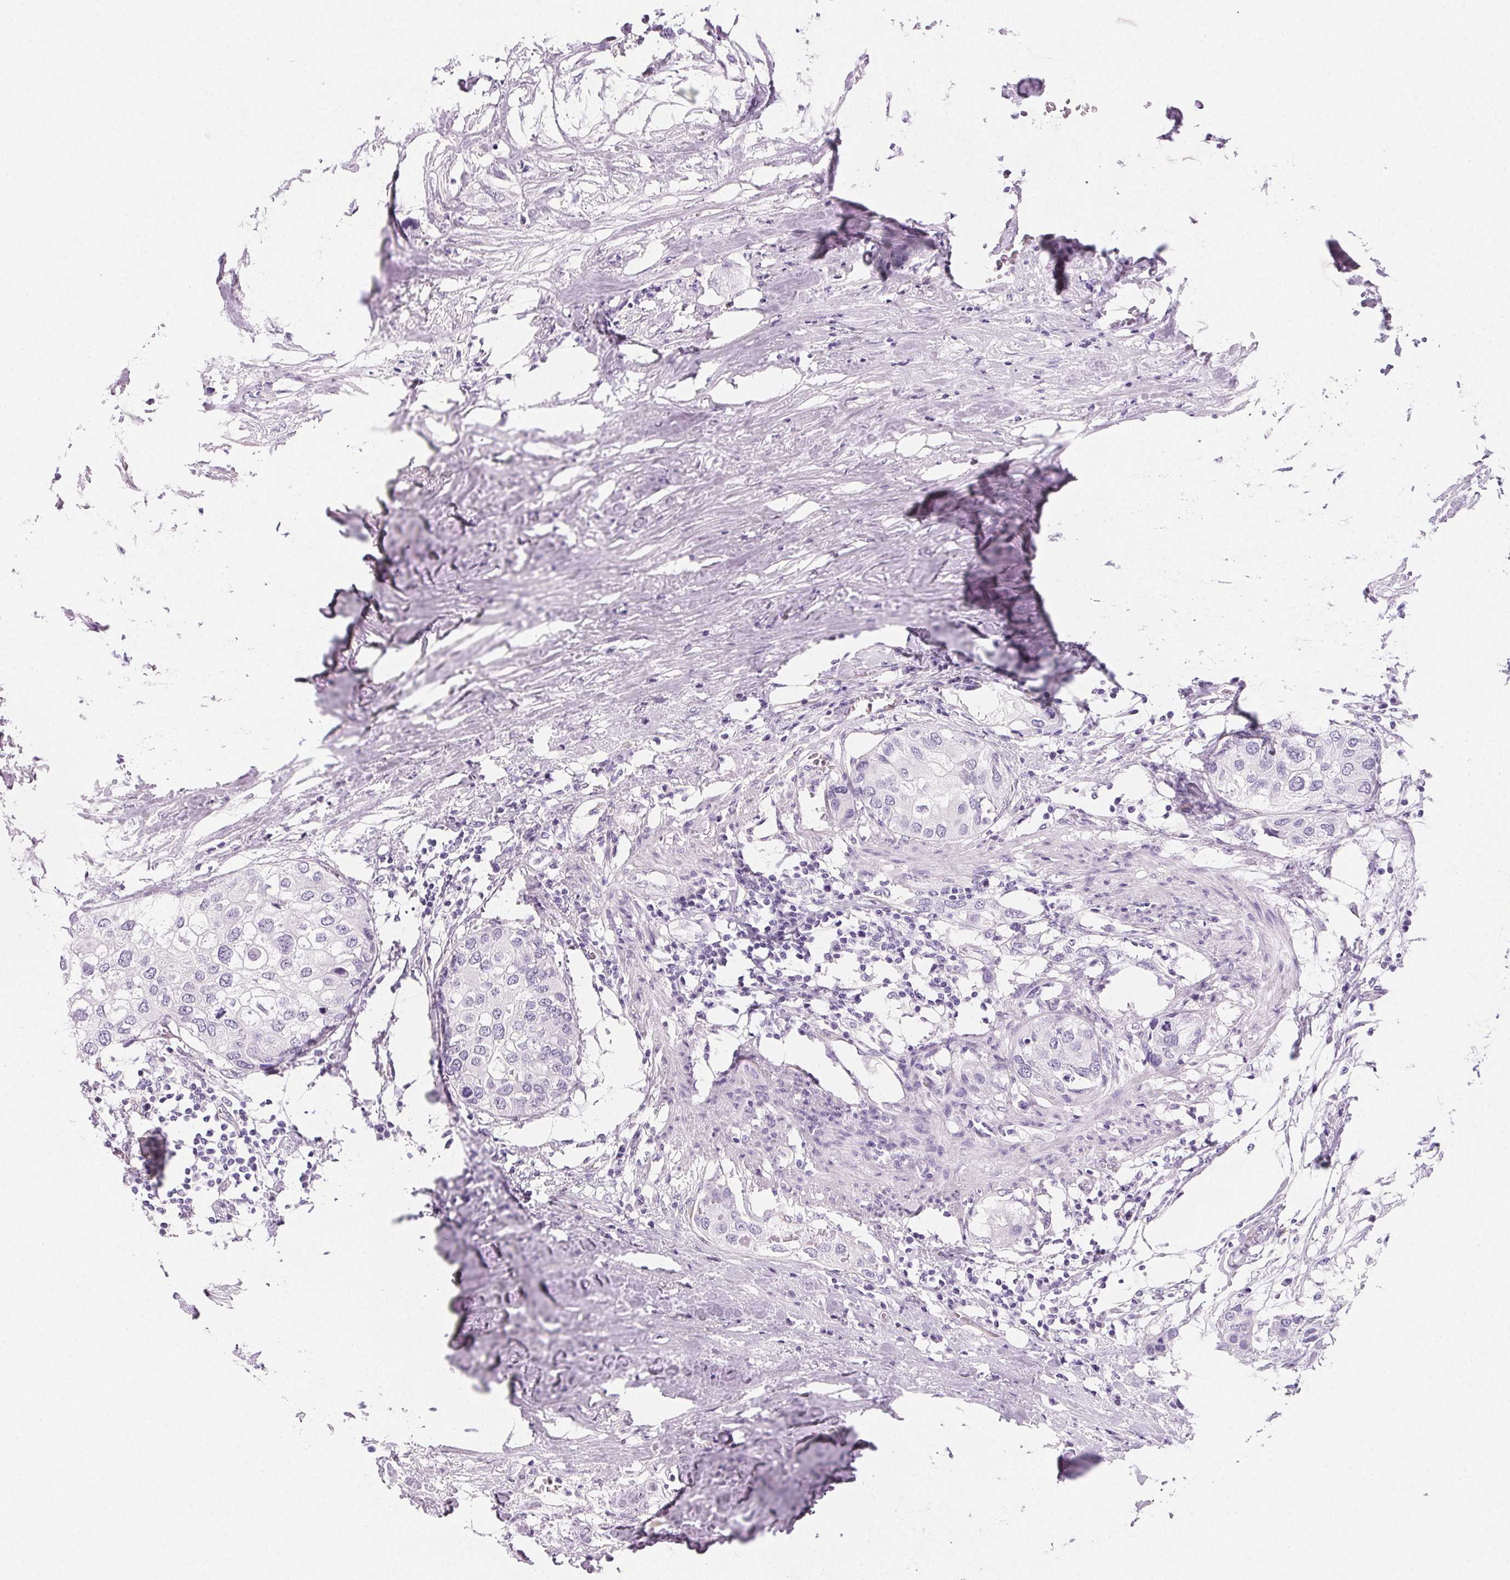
{"staining": {"intensity": "negative", "quantity": "none", "location": "none"}, "tissue": "urothelial cancer", "cell_type": "Tumor cells", "image_type": "cancer", "snomed": [{"axis": "morphology", "description": "Urothelial carcinoma, High grade"}, {"axis": "topography", "description": "Urinary bladder"}], "caption": "The micrograph shows no significant expression in tumor cells of urothelial cancer.", "gene": "PRSS3", "patient": {"sex": "male", "age": 64}}